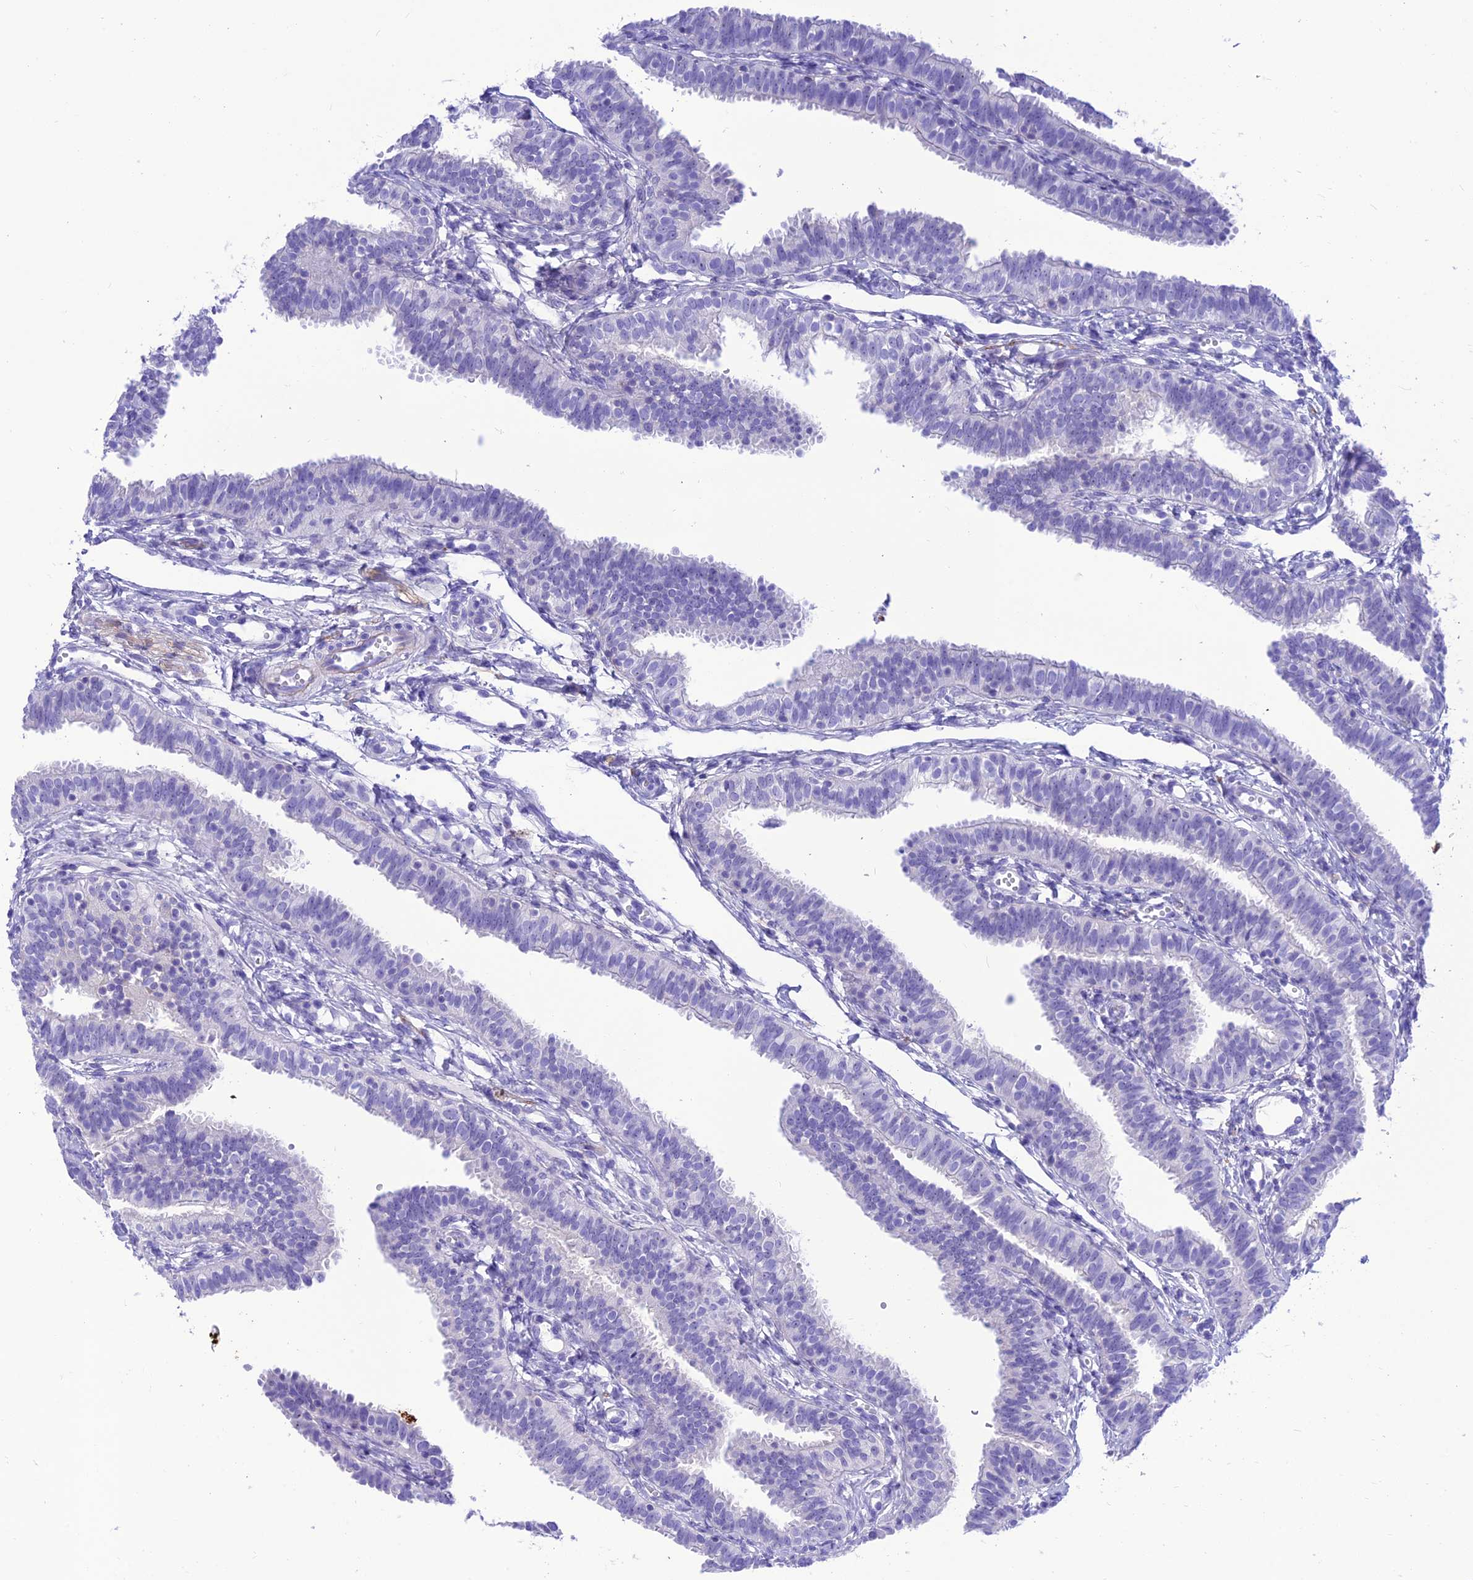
{"staining": {"intensity": "negative", "quantity": "none", "location": "none"}, "tissue": "fallopian tube", "cell_type": "Glandular cells", "image_type": "normal", "snomed": [{"axis": "morphology", "description": "Normal tissue, NOS"}, {"axis": "topography", "description": "Fallopian tube"}], "caption": "The immunohistochemistry histopathology image has no significant positivity in glandular cells of fallopian tube.", "gene": "PRNP", "patient": {"sex": "female", "age": 35}}